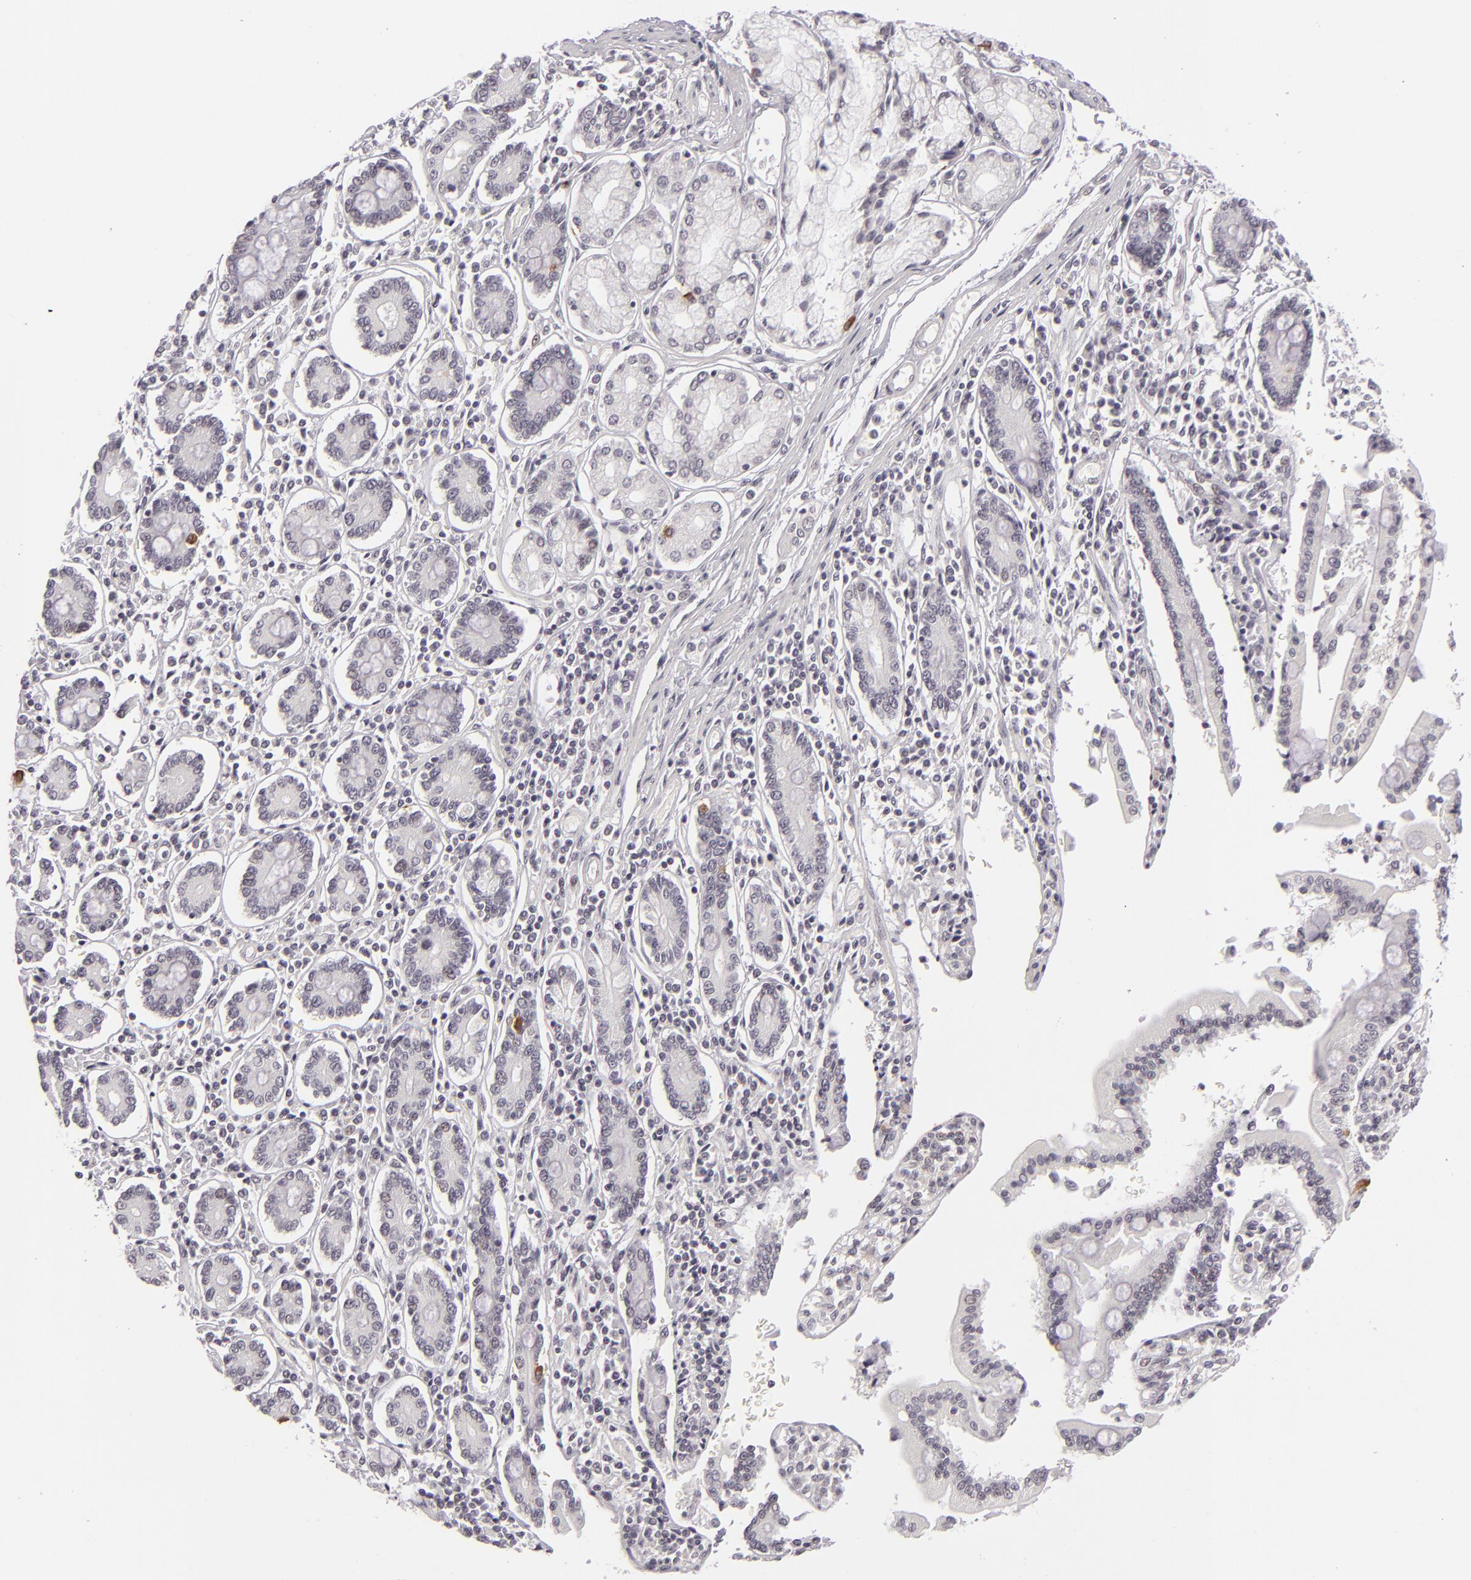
{"staining": {"intensity": "negative", "quantity": "none", "location": "none"}, "tissue": "pancreatic cancer", "cell_type": "Tumor cells", "image_type": "cancer", "snomed": [{"axis": "morphology", "description": "Adenocarcinoma, NOS"}, {"axis": "topography", "description": "Pancreas"}], "caption": "The micrograph shows no significant positivity in tumor cells of pancreatic adenocarcinoma. The staining was performed using DAB (3,3'-diaminobenzidine) to visualize the protein expression in brown, while the nuclei were stained in blue with hematoxylin (Magnification: 20x).", "gene": "DLG3", "patient": {"sex": "female", "age": 57}}